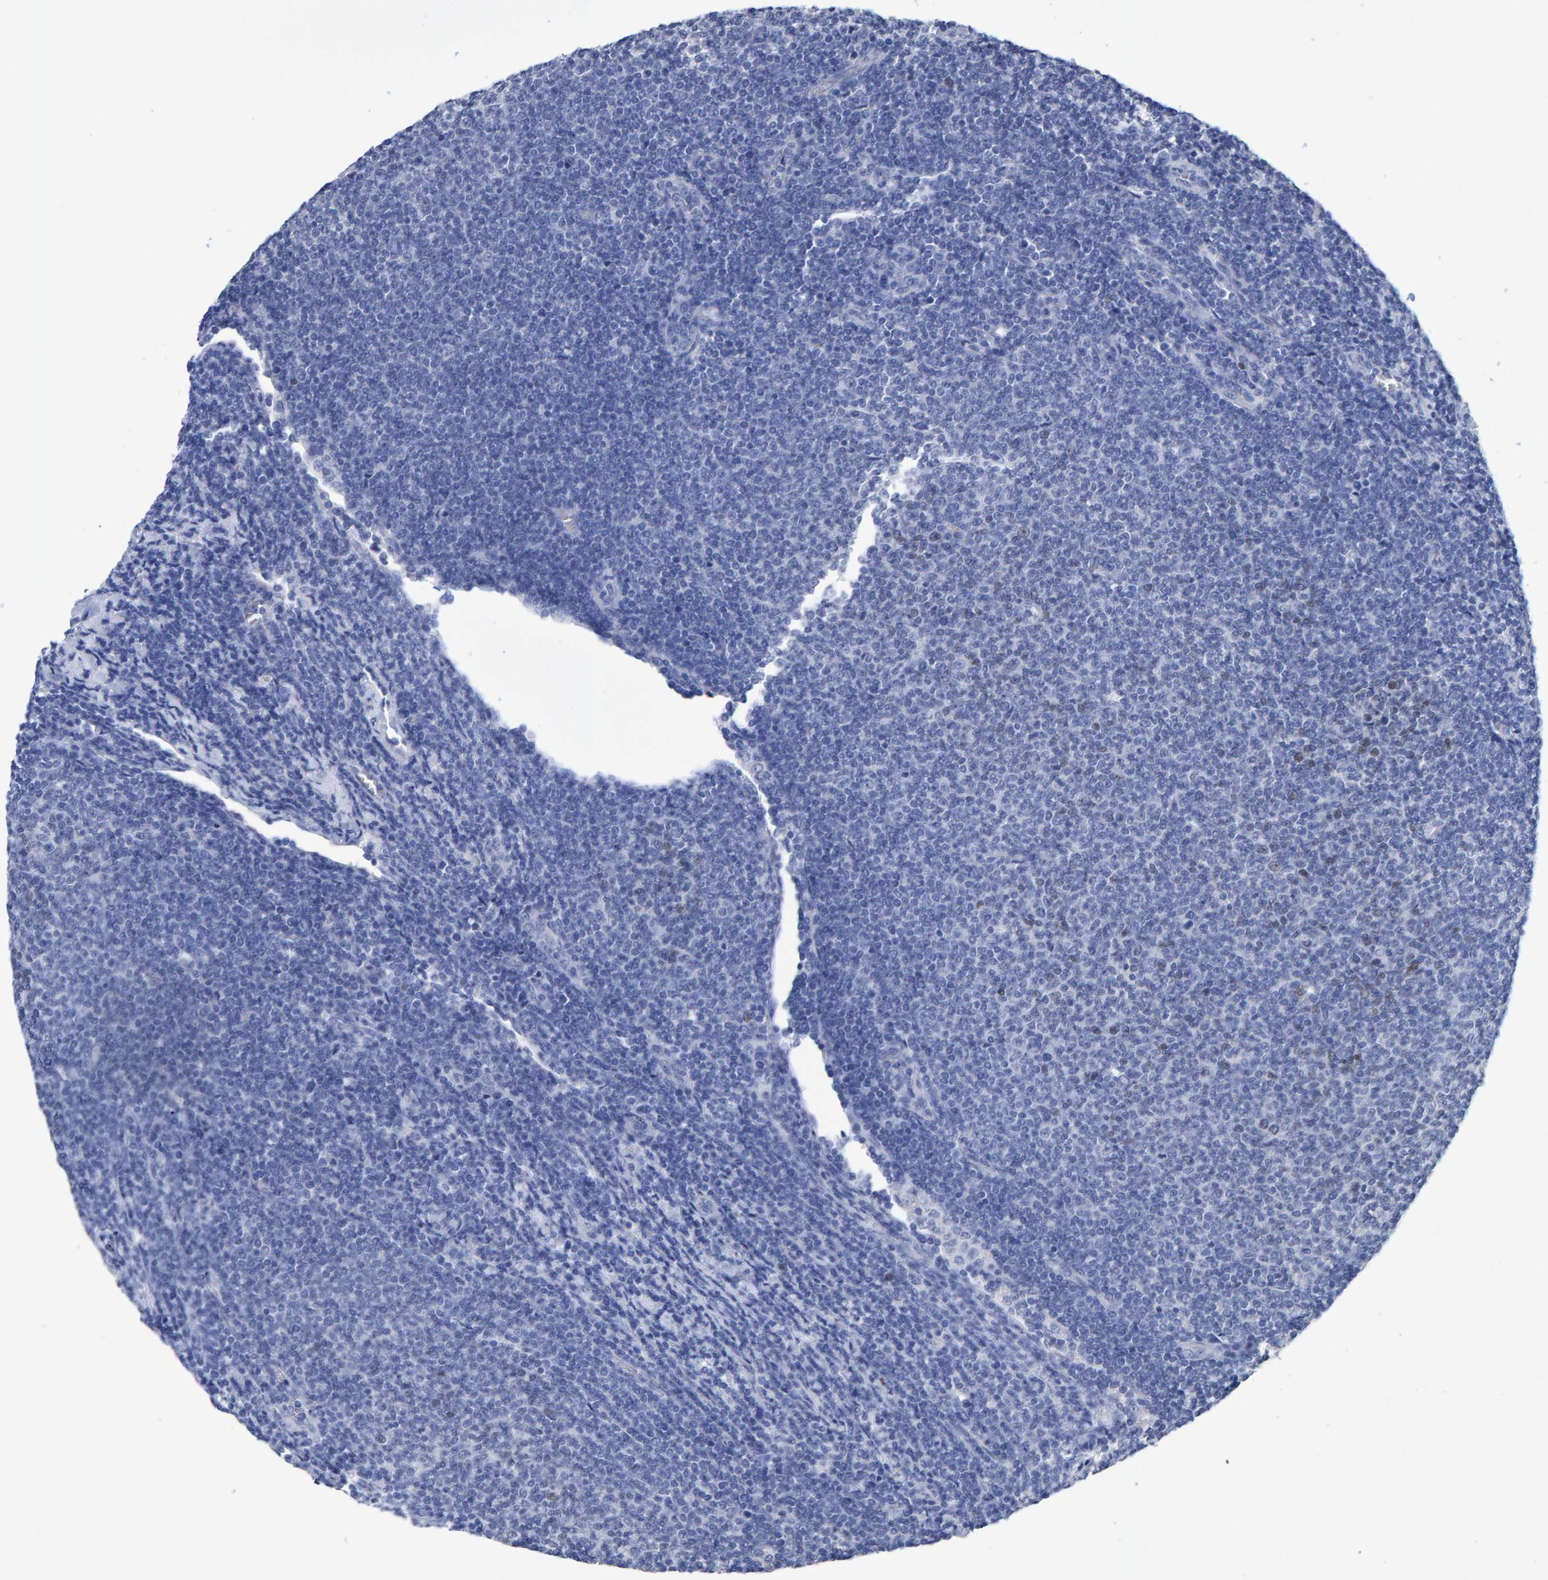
{"staining": {"intensity": "negative", "quantity": "none", "location": "none"}, "tissue": "lymphoma", "cell_type": "Tumor cells", "image_type": "cancer", "snomed": [{"axis": "morphology", "description": "Malignant lymphoma, non-Hodgkin's type, Low grade"}, {"axis": "topography", "description": "Lymph node"}], "caption": "Immunohistochemistry photomicrograph of lymphoma stained for a protein (brown), which reveals no staining in tumor cells.", "gene": "HEMGN", "patient": {"sex": "male", "age": 66}}